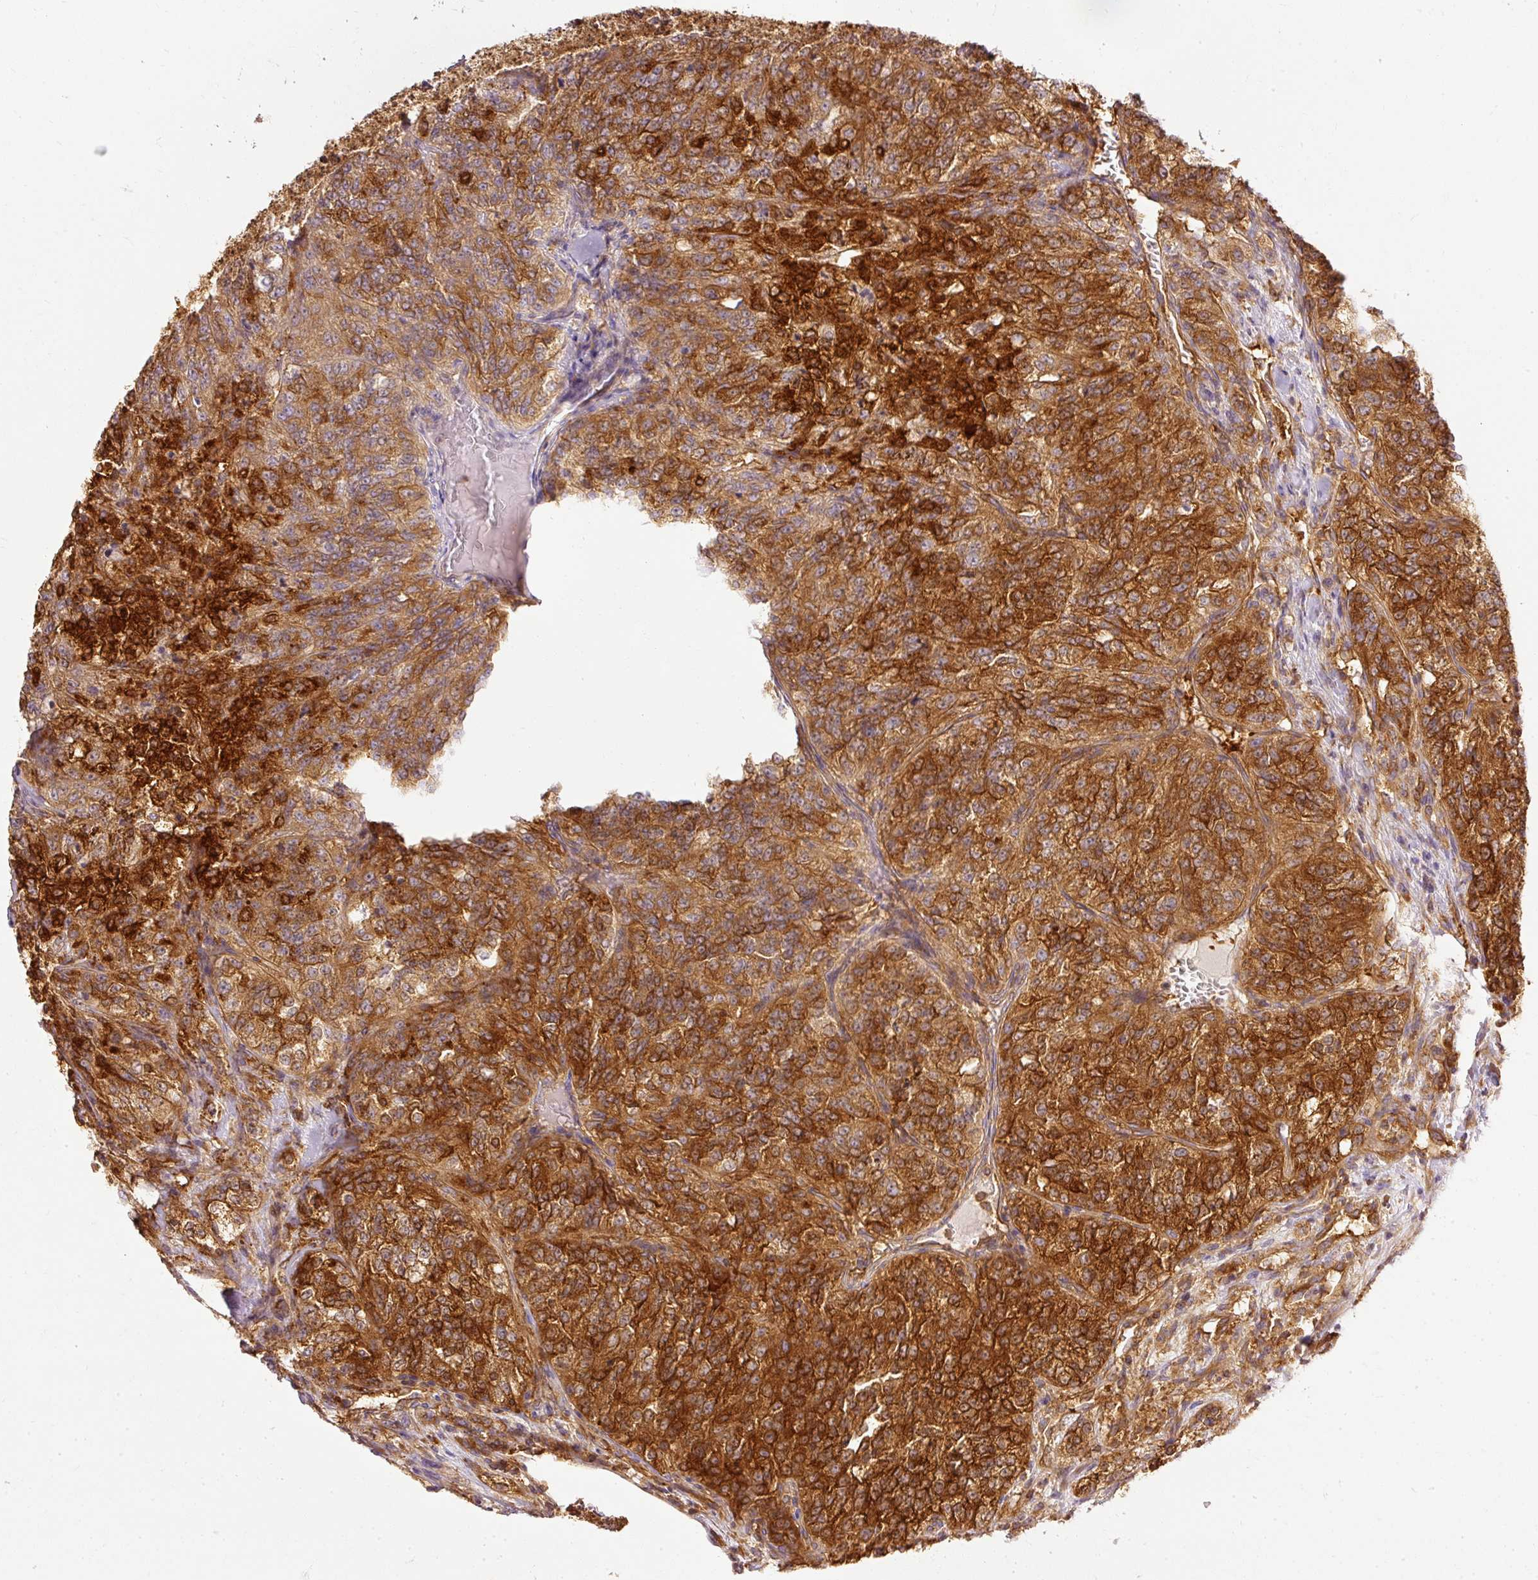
{"staining": {"intensity": "strong", "quantity": "25%-75%", "location": "cytoplasmic/membranous"}, "tissue": "renal cancer", "cell_type": "Tumor cells", "image_type": "cancer", "snomed": [{"axis": "morphology", "description": "Adenocarcinoma, NOS"}, {"axis": "topography", "description": "Kidney"}], "caption": "Renal cancer (adenocarcinoma) stained for a protein reveals strong cytoplasmic/membranous positivity in tumor cells. The staining was performed using DAB, with brown indicating positive protein expression. Nuclei are stained blue with hematoxylin.", "gene": "ARMH3", "patient": {"sex": "female", "age": 63}}